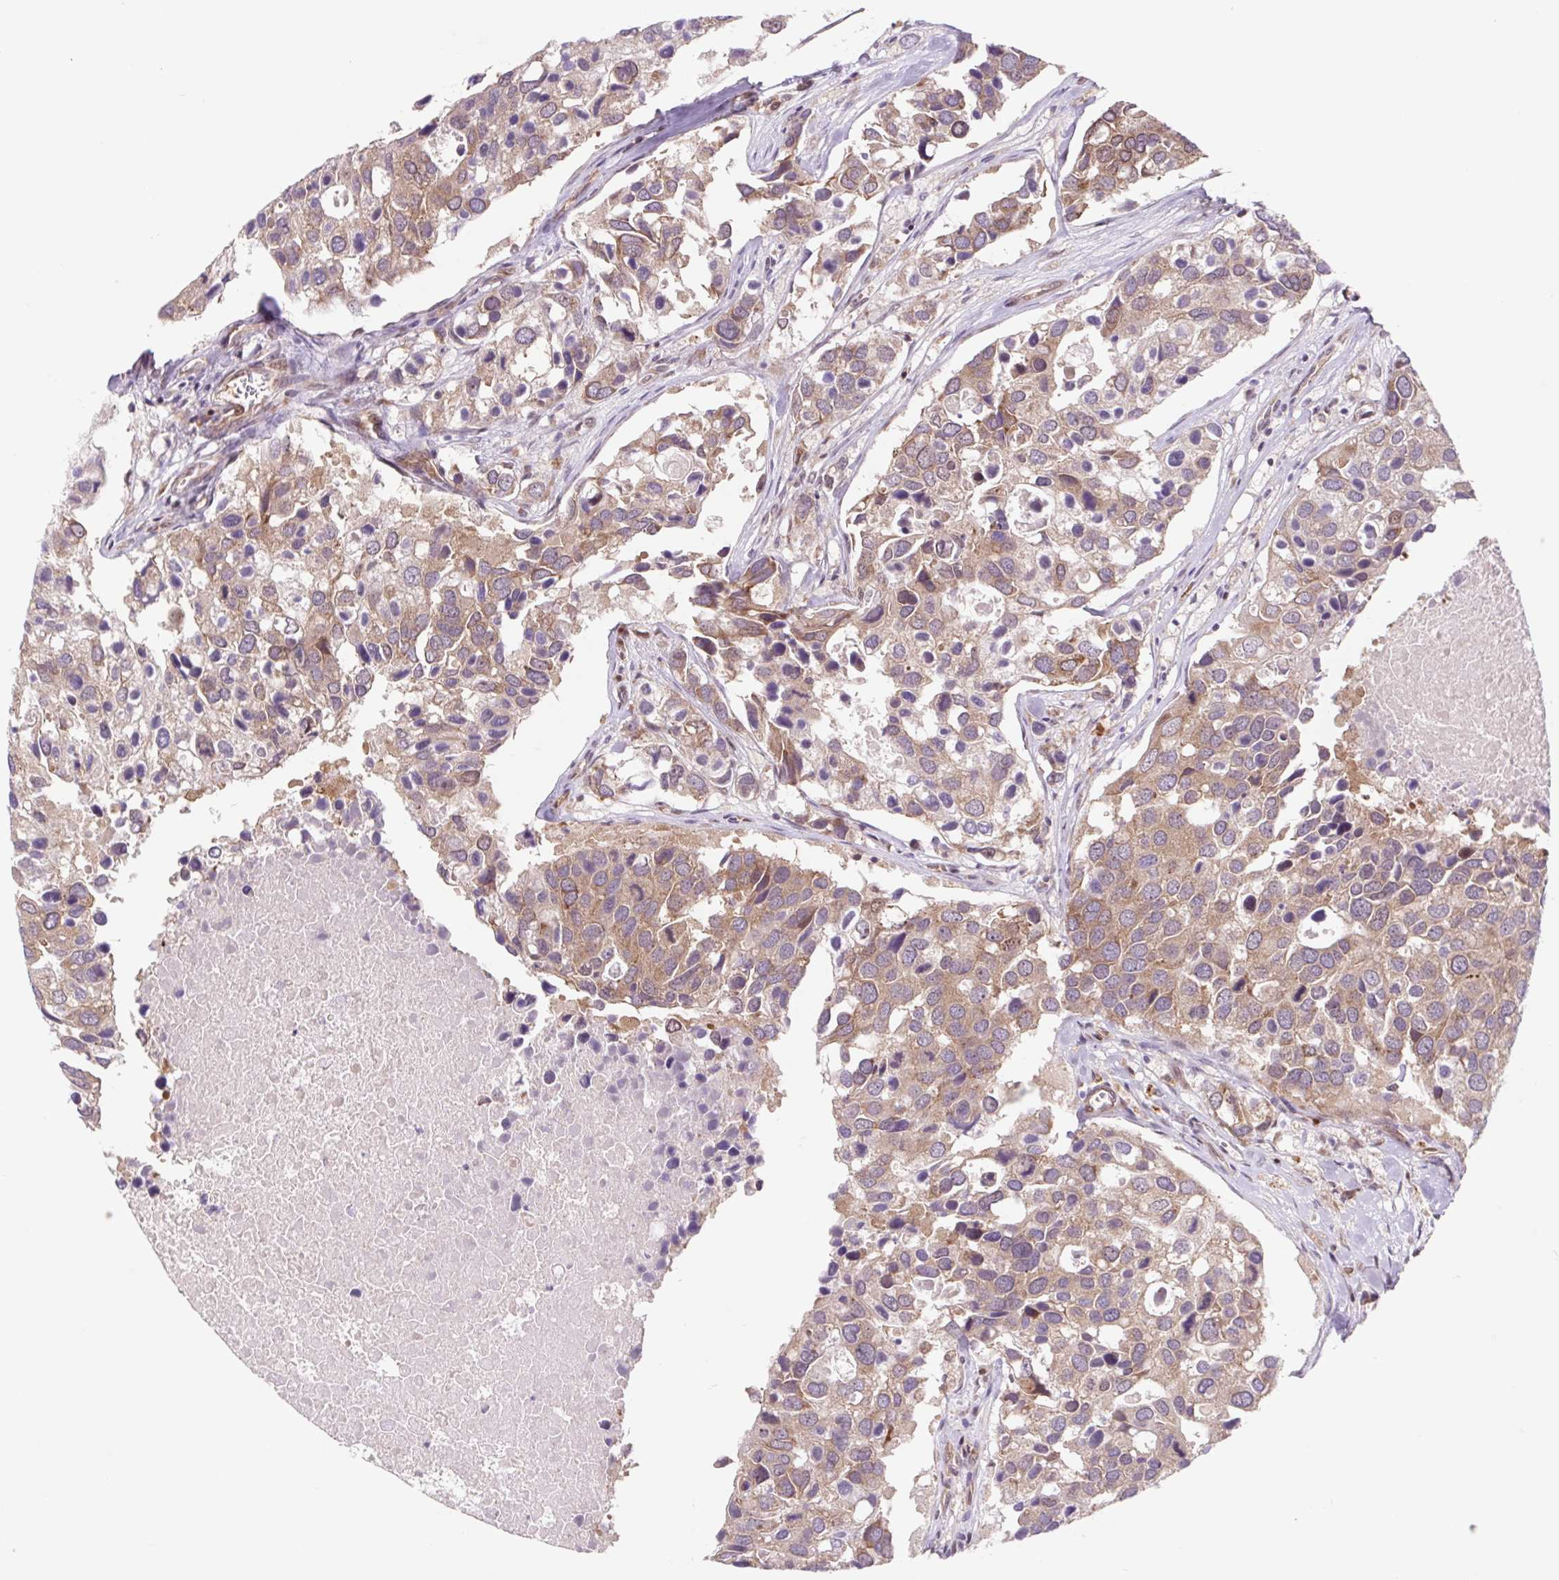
{"staining": {"intensity": "moderate", "quantity": ">75%", "location": "cytoplasmic/membranous"}, "tissue": "breast cancer", "cell_type": "Tumor cells", "image_type": "cancer", "snomed": [{"axis": "morphology", "description": "Duct carcinoma"}, {"axis": "topography", "description": "Breast"}], "caption": "IHC micrograph of breast cancer (infiltrating ductal carcinoma) stained for a protein (brown), which exhibits medium levels of moderate cytoplasmic/membranous staining in approximately >75% of tumor cells.", "gene": "HFE", "patient": {"sex": "female", "age": 83}}